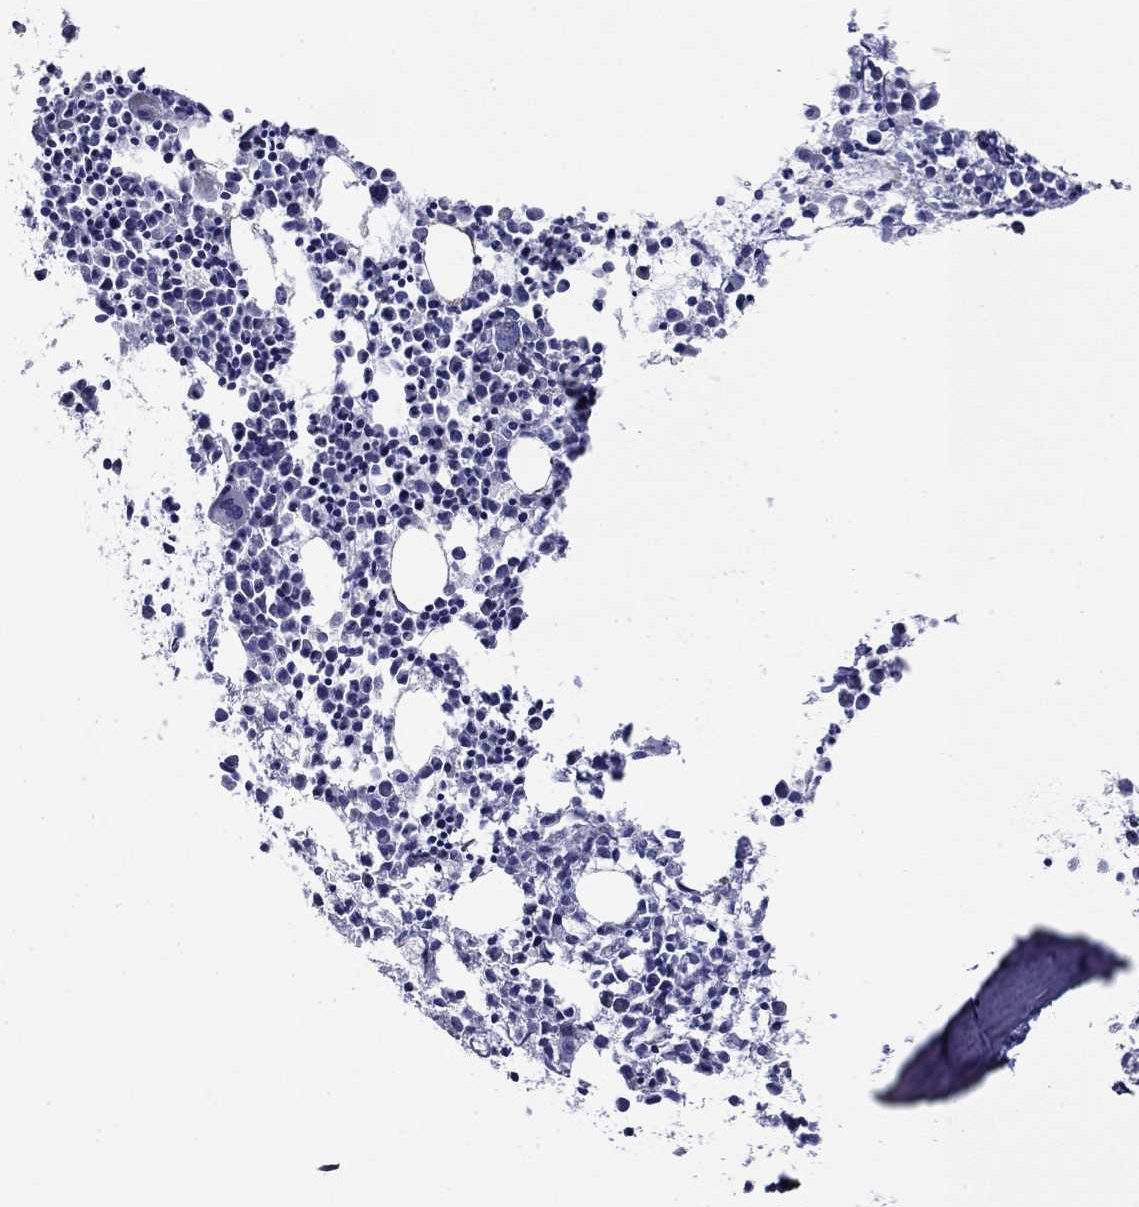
{"staining": {"intensity": "negative", "quantity": "none", "location": "none"}, "tissue": "bone marrow", "cell_type": "Hematopoietic cells", "image_type": "normal", "snomed": [{"axis": "morphology", "description": "Normal tissue, NOS"}, {"axis": "morphology", "description": "Inflammation, NOS"}, {"axis": "topography", "description": "Bone marrow"}], "caption": "This micrograph is of unremarkable bone marrow stained with IHC to label a protein in brown with the nuclei are counter-stained blue. There is no expression in hematopoietic cells. Brightfield microscopy of immunohistochemistry (IHC) stained with DAB (brown) and hematoxylin (blue), captured at high magnification.", "gene": "ACADSB", "patient": {"sex": "male", "age": 3}}